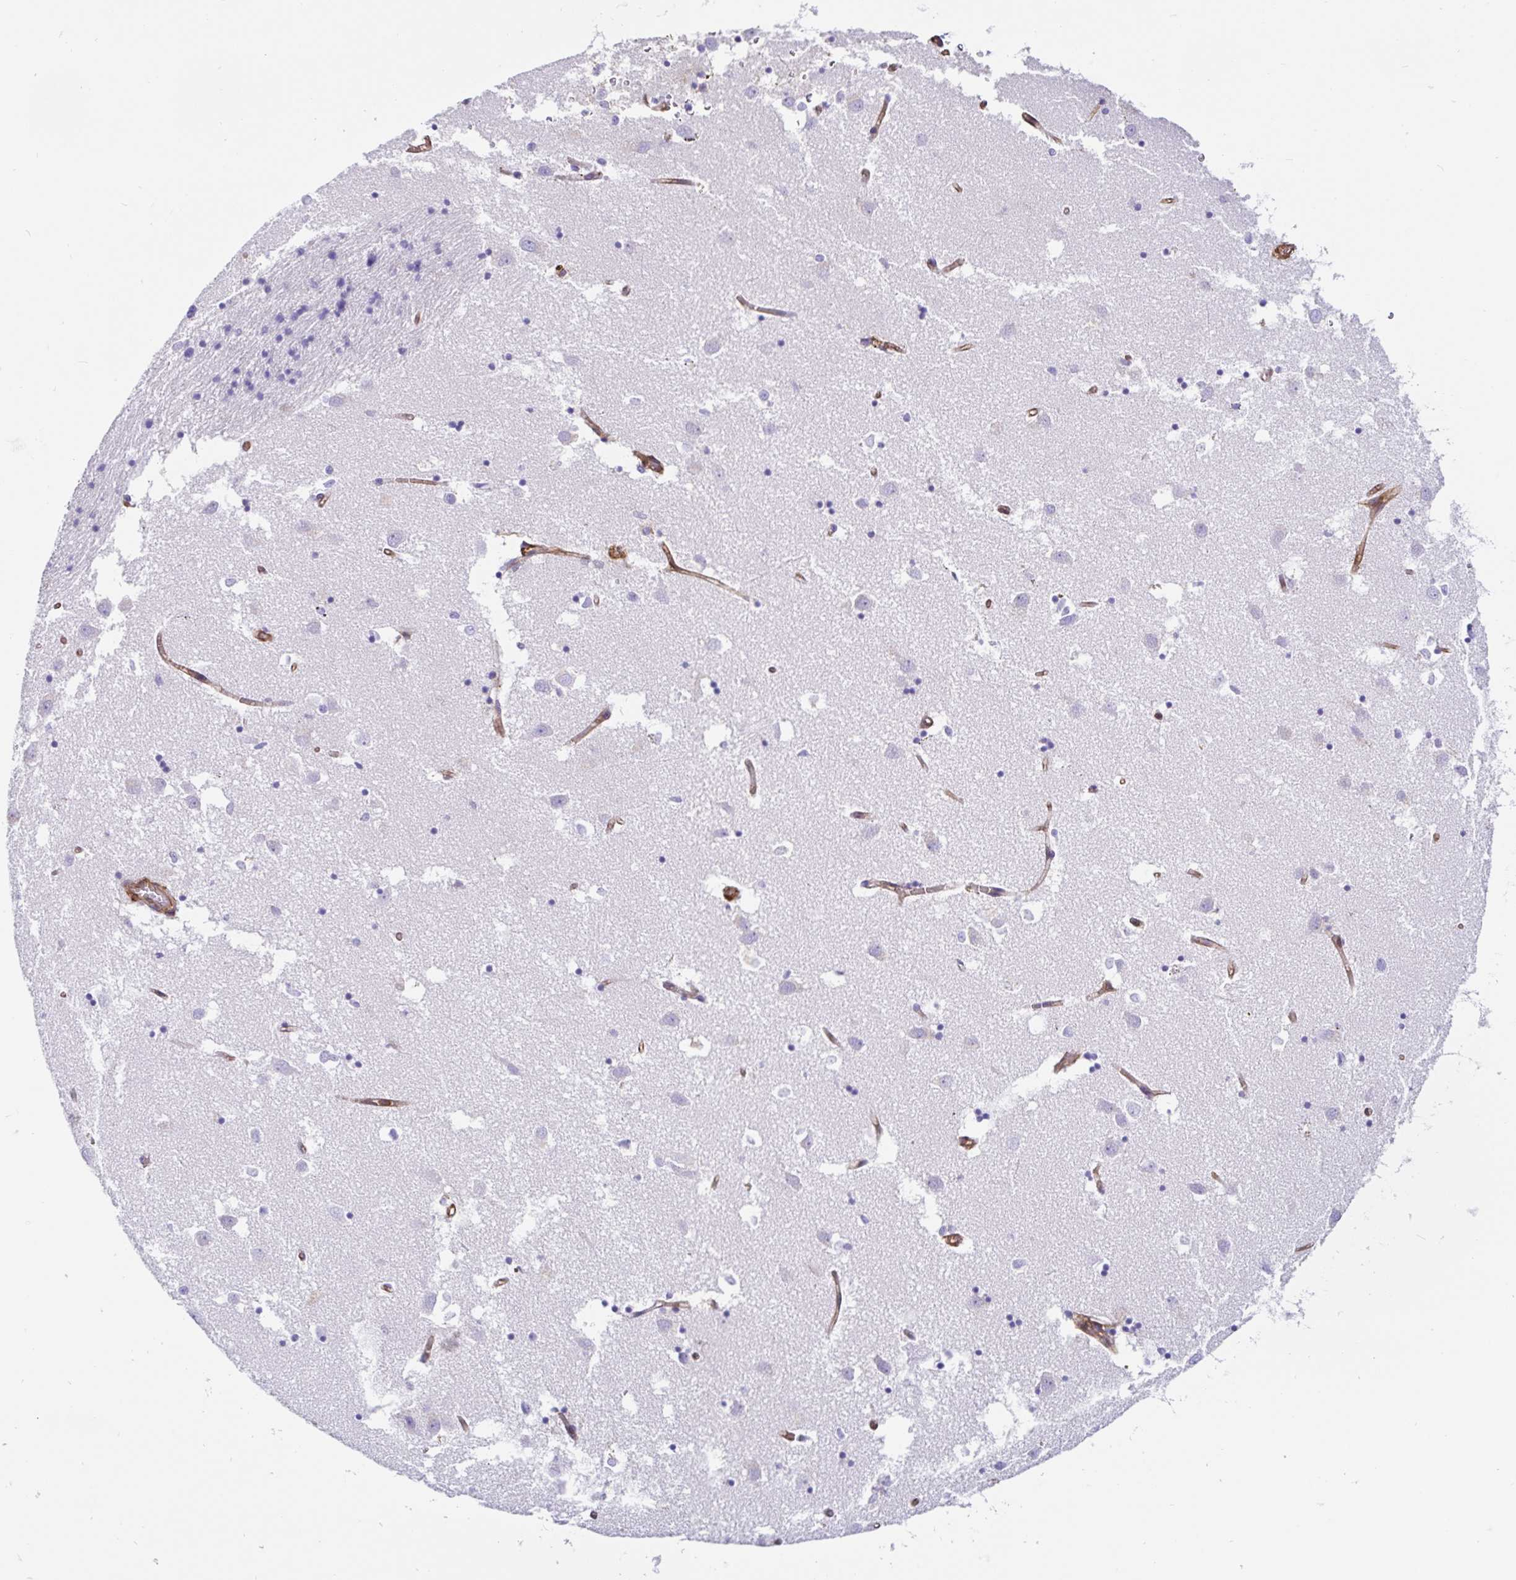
{"staining": {"intensity": "negative", "quantity": "none", "location": "none"}, "tissue": "caudate", "cell_type": "Glial cells", "image_type": "normal", "snomed": [{"axis": "morphology", "description": "Normal tissue, NOS"}, {"axis": "topography", "description": "Lateral ventricle wall"}], "caption": "This is a image of immunohistochemistry staining of unremarkable caudate, which shows no expression in glial cells.", "gene": "ANXA2", "patient": {"sex": "male", "age": 70}}